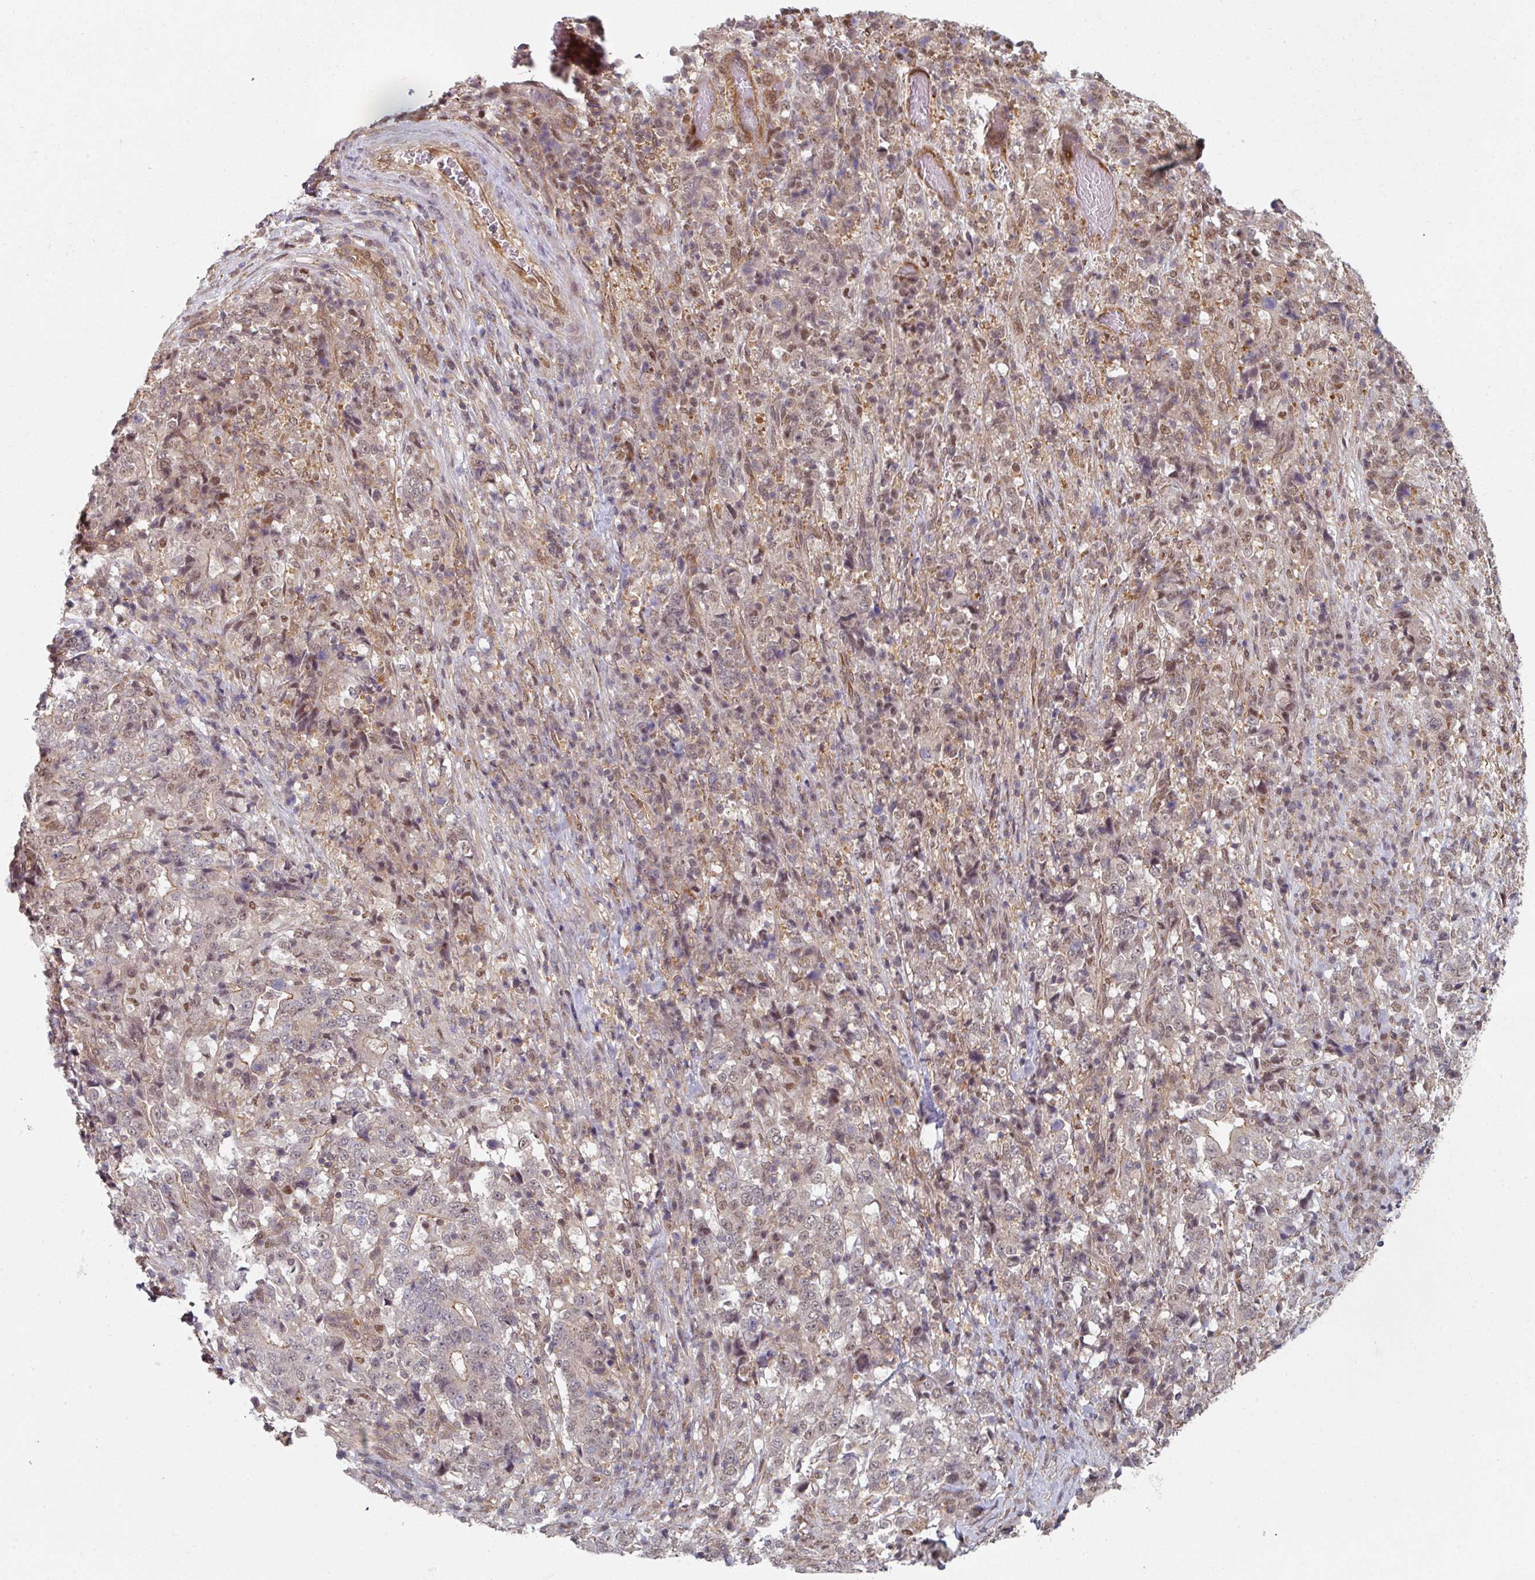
{"staining": {"intensity": "weak", "quantity": "<25%", "location": "nuclear"}, "tissue": "stomach cancer", "cell_type": "Tumor cells", "image_type": "cancer", "snomed": [{"axis": "morphology", "description": "Normal tissue, NOS"}, {"axis": "morphology", "description": "Adenocarcinoma, NOS"}, {"axis": "topography", "description": "Stomach, upper"}, {"axis": "topography", "description": "Stomach"}], "caption": "An immunohistochemistry histopathology image of adenocarcinoma (stomach) is shown. There is no staining in tumor cells of adenocarcinoma (stomach).", "gene": "PSME3IP1", "patient": {"sex": "male", "age": 59}}